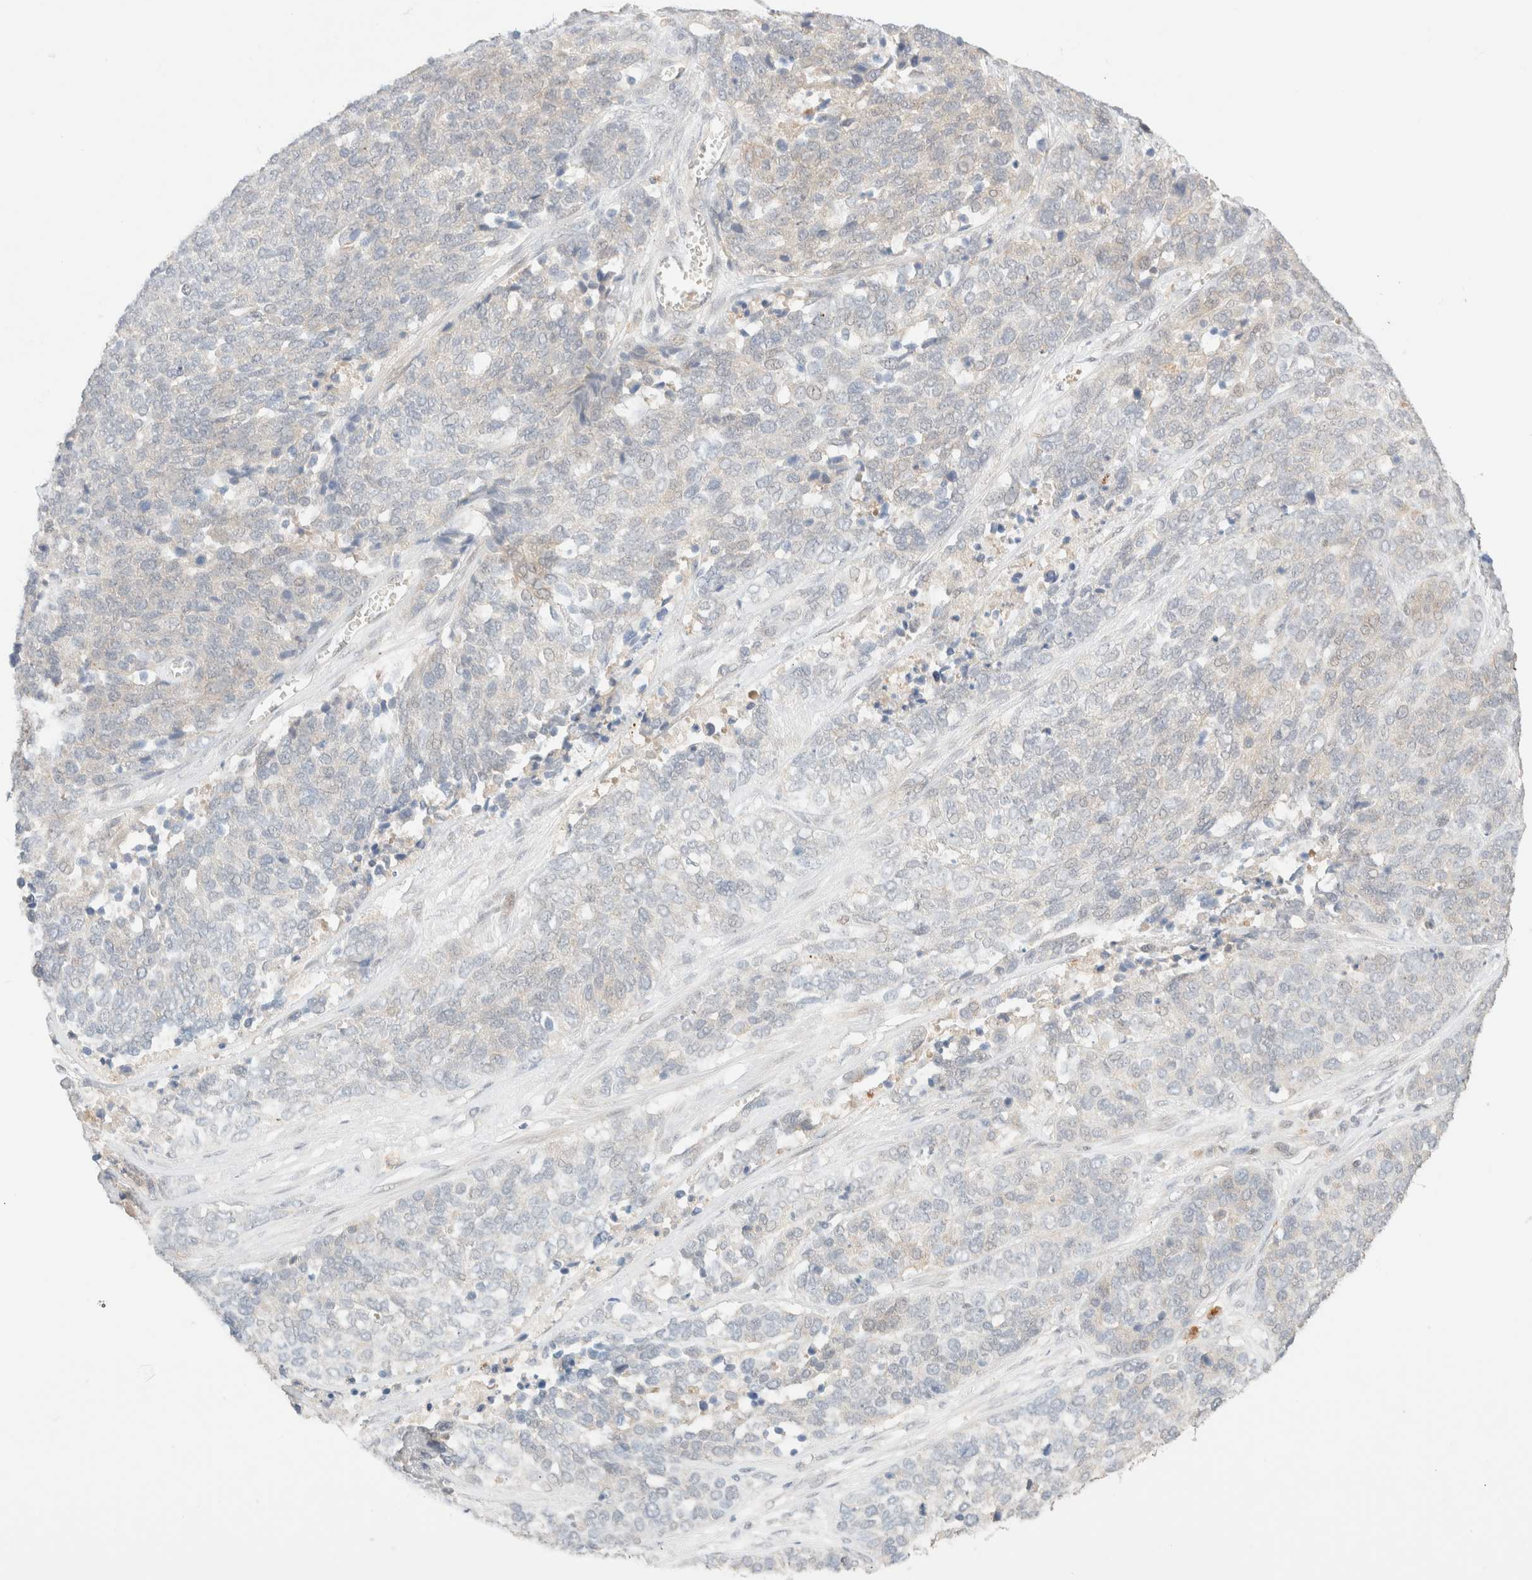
{"staining": {"intensity": "negative", "quantity": "none", "location": "none"}, "tissue": "ovarian cancer", "cell_type": "Tumor cells", "image_type": "cancer", "snomed": [{"axis": "morphology", "description": "Cystadenocarcinoma, serous, NOS"}, {"axis": "topography", "description": "Ovary"}], "caption": "An image of ovarian cancer (serous cystadenocarcinoma) stained for a protein displays no brown staining in tumor cells. (Brightfield microscopy of DAB IHC at high magnification).", "gene": "SGSM2", "patient": {"sex": "female", "age": 44}}